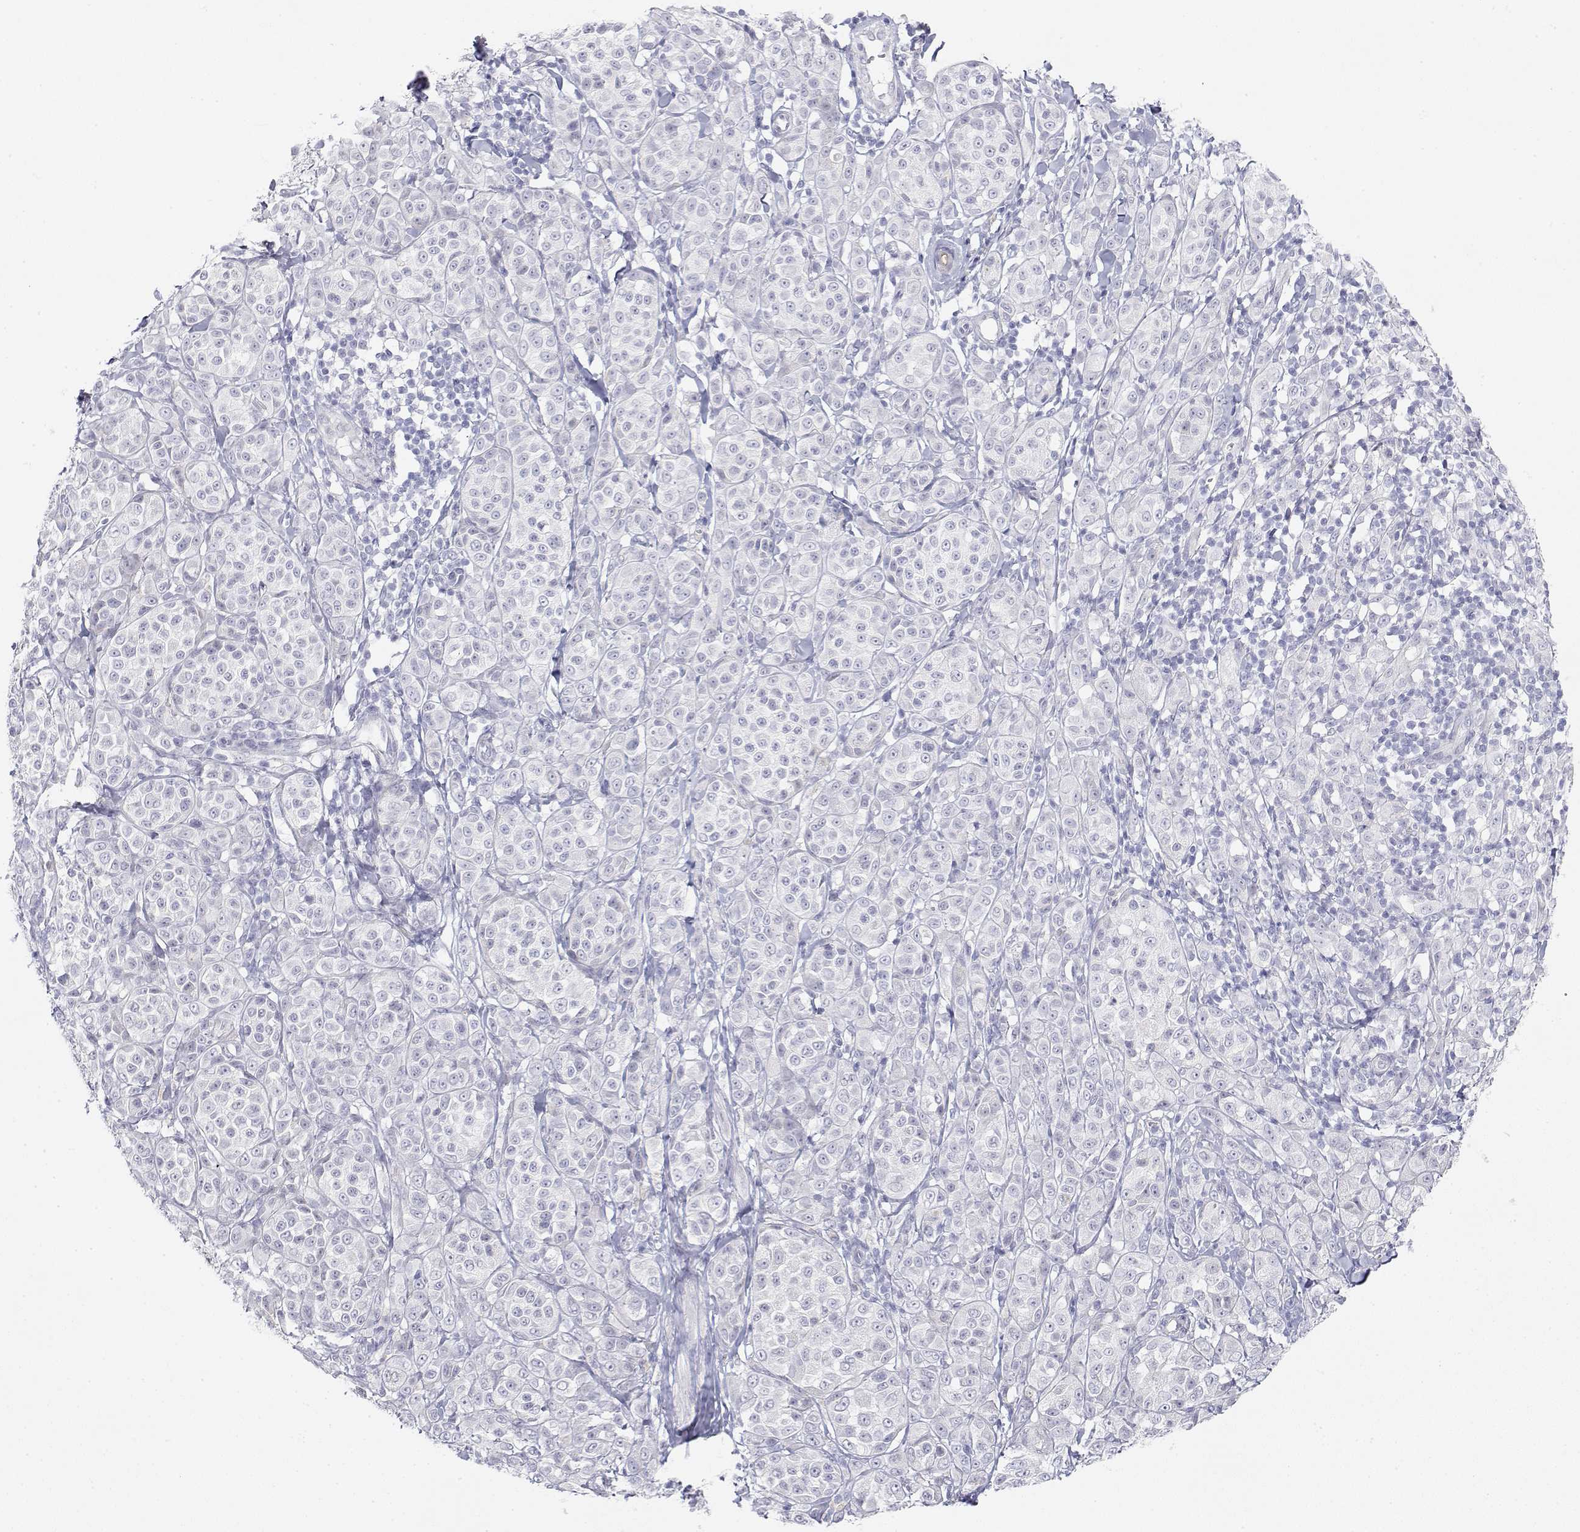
{"staining": {"intensity": "negative", "quantity": "none", "location": "none"}, "tissue": "melanoma", "cell_type": "Tumor cells", "image_type": "cancer", "snomed": [{"axis": "morphology", "description": "Malignant melanoma, NOS"}, {"axis": "topography", "description": "Skin"}], "caption": "Immunohistochemical staining of human melanoma demonstrates no significant positivity in tumor cells.", "gene": "MISP", "patient": {"sex": "male", "age": 89}}